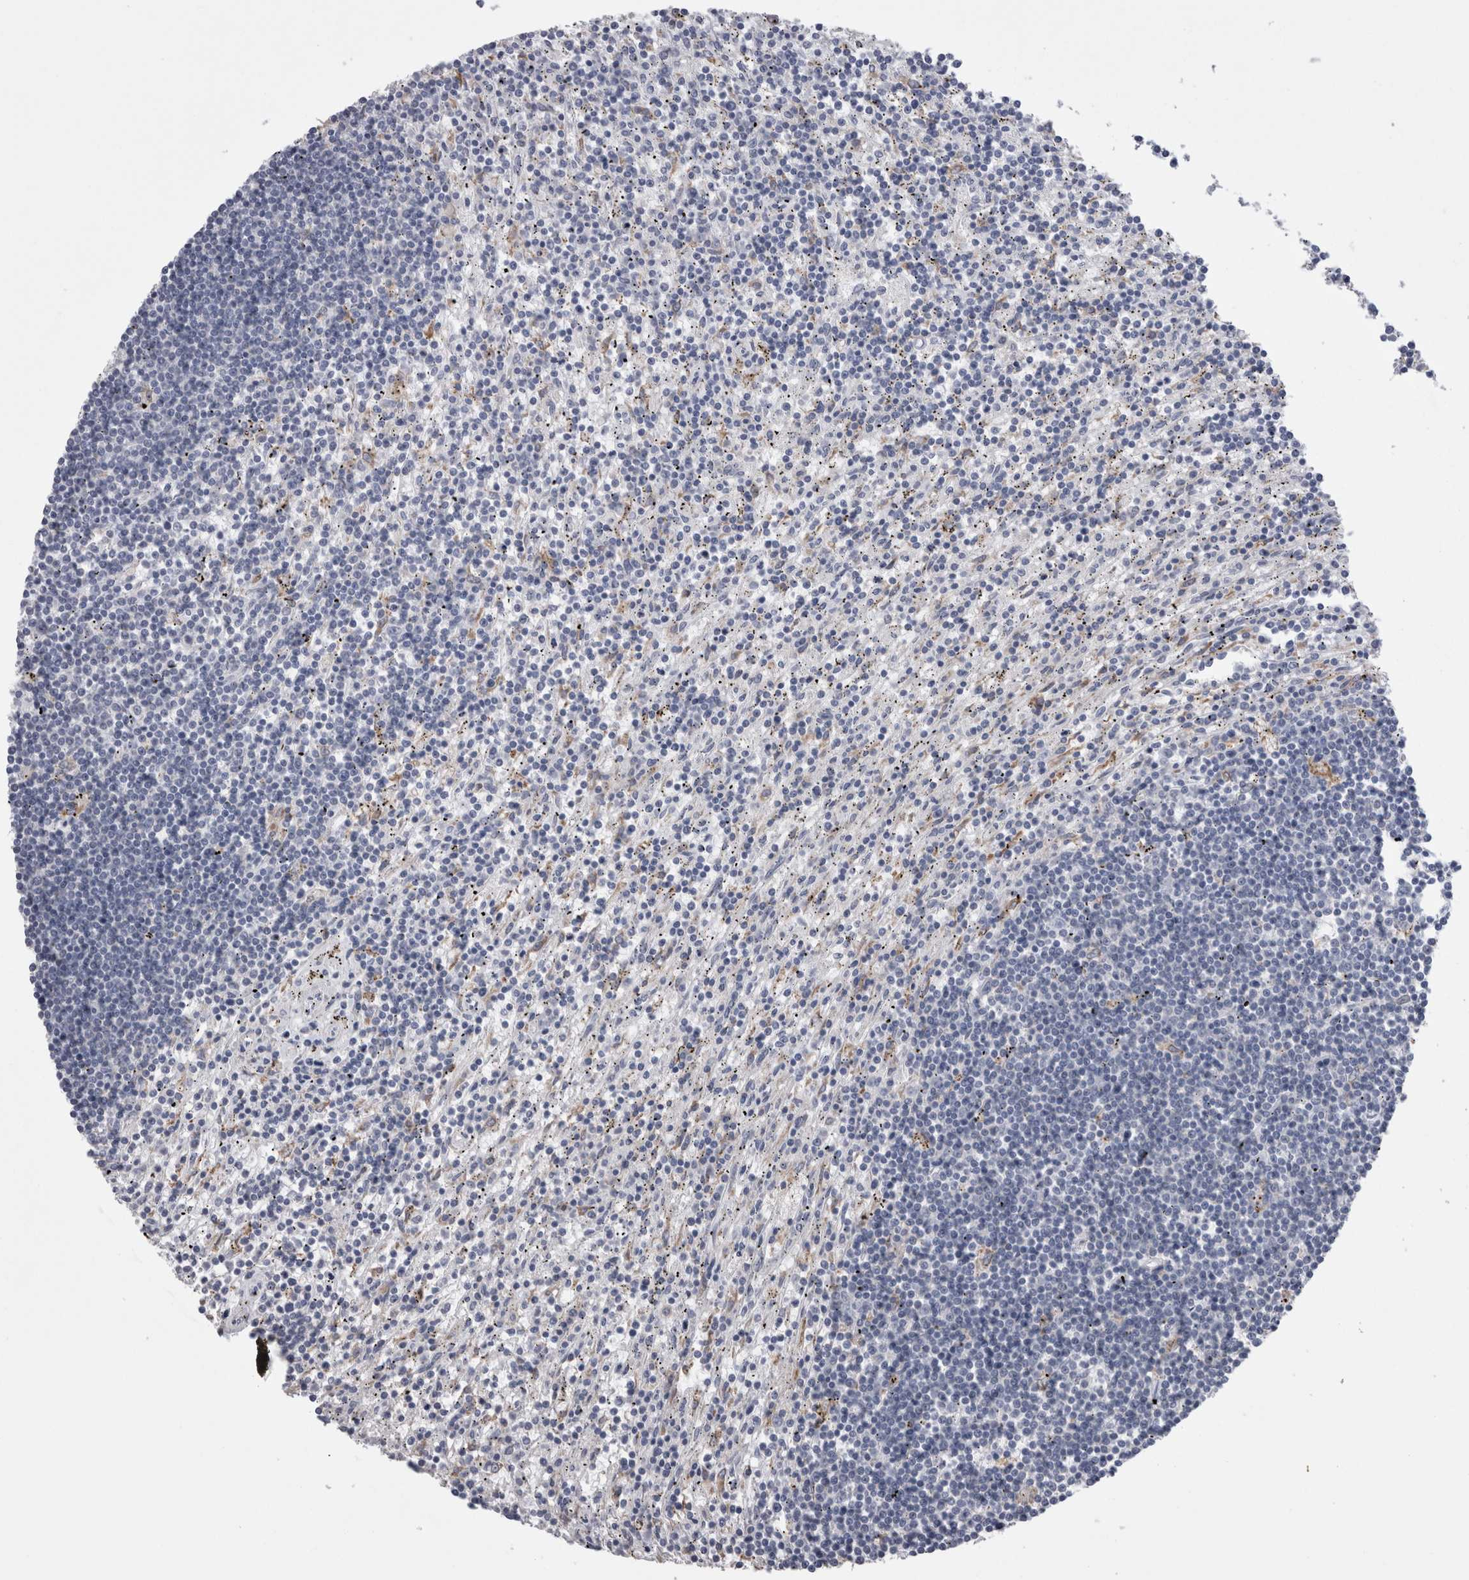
{"staining": {"intensity": "negative", "quantity": "none", "location": "none"}, "tissue": "lymphoma", "cell_type": "Tumor cells", "image_type": "cancer", "snomed": [{"axis": "morphology", "description": "Malignant lymphoma, non-Hodgkin's type, Low grade"}, {"axis": "topography", "description": "Spleen"}], "caption": "There is no significant staining in tumor cells of low-grade malignant lymphoma, non-Hodgkin's type.", "gene": "GDAP1", "patient": {"sex": "male", "age": 76}}